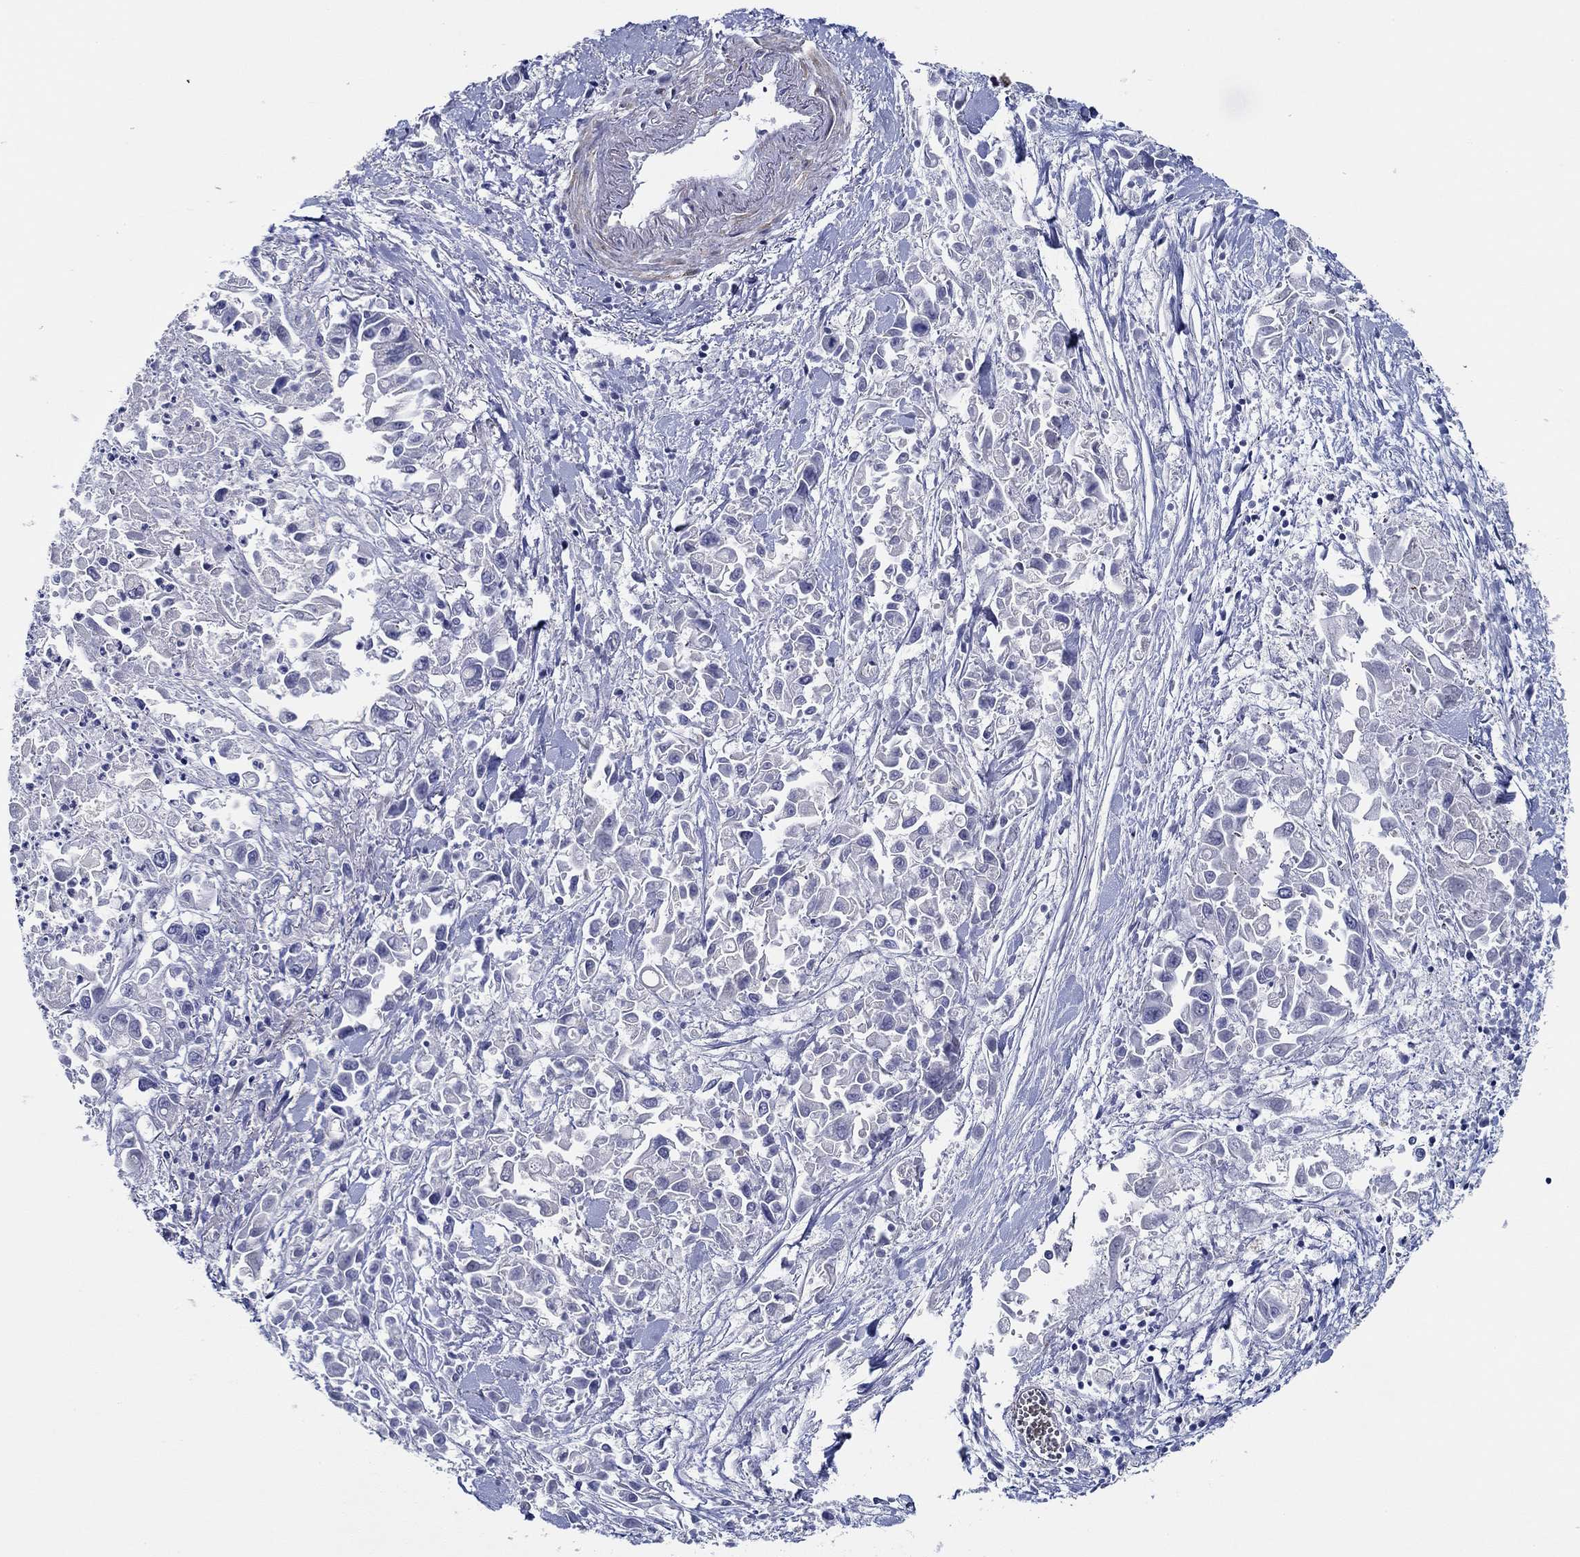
{"staining": {"intensity": "negative", "quantity": "none", "location": "none"}, "tissue": "pancreatic cancer", "cell_type": "Tumor cells", "image_type": "cancer", "snomed": [{"axis": "morphology", "description": "Adenocarcinoma, NOS"}, {"axis": "topography", "description": "Pancreas"}], "caption": "There is no significant staining in tumor cells of pancreatic cancer (adenocarcinoma).", "gene": "SLC34A1", "patient": {"sex": "female", "age": 83}}